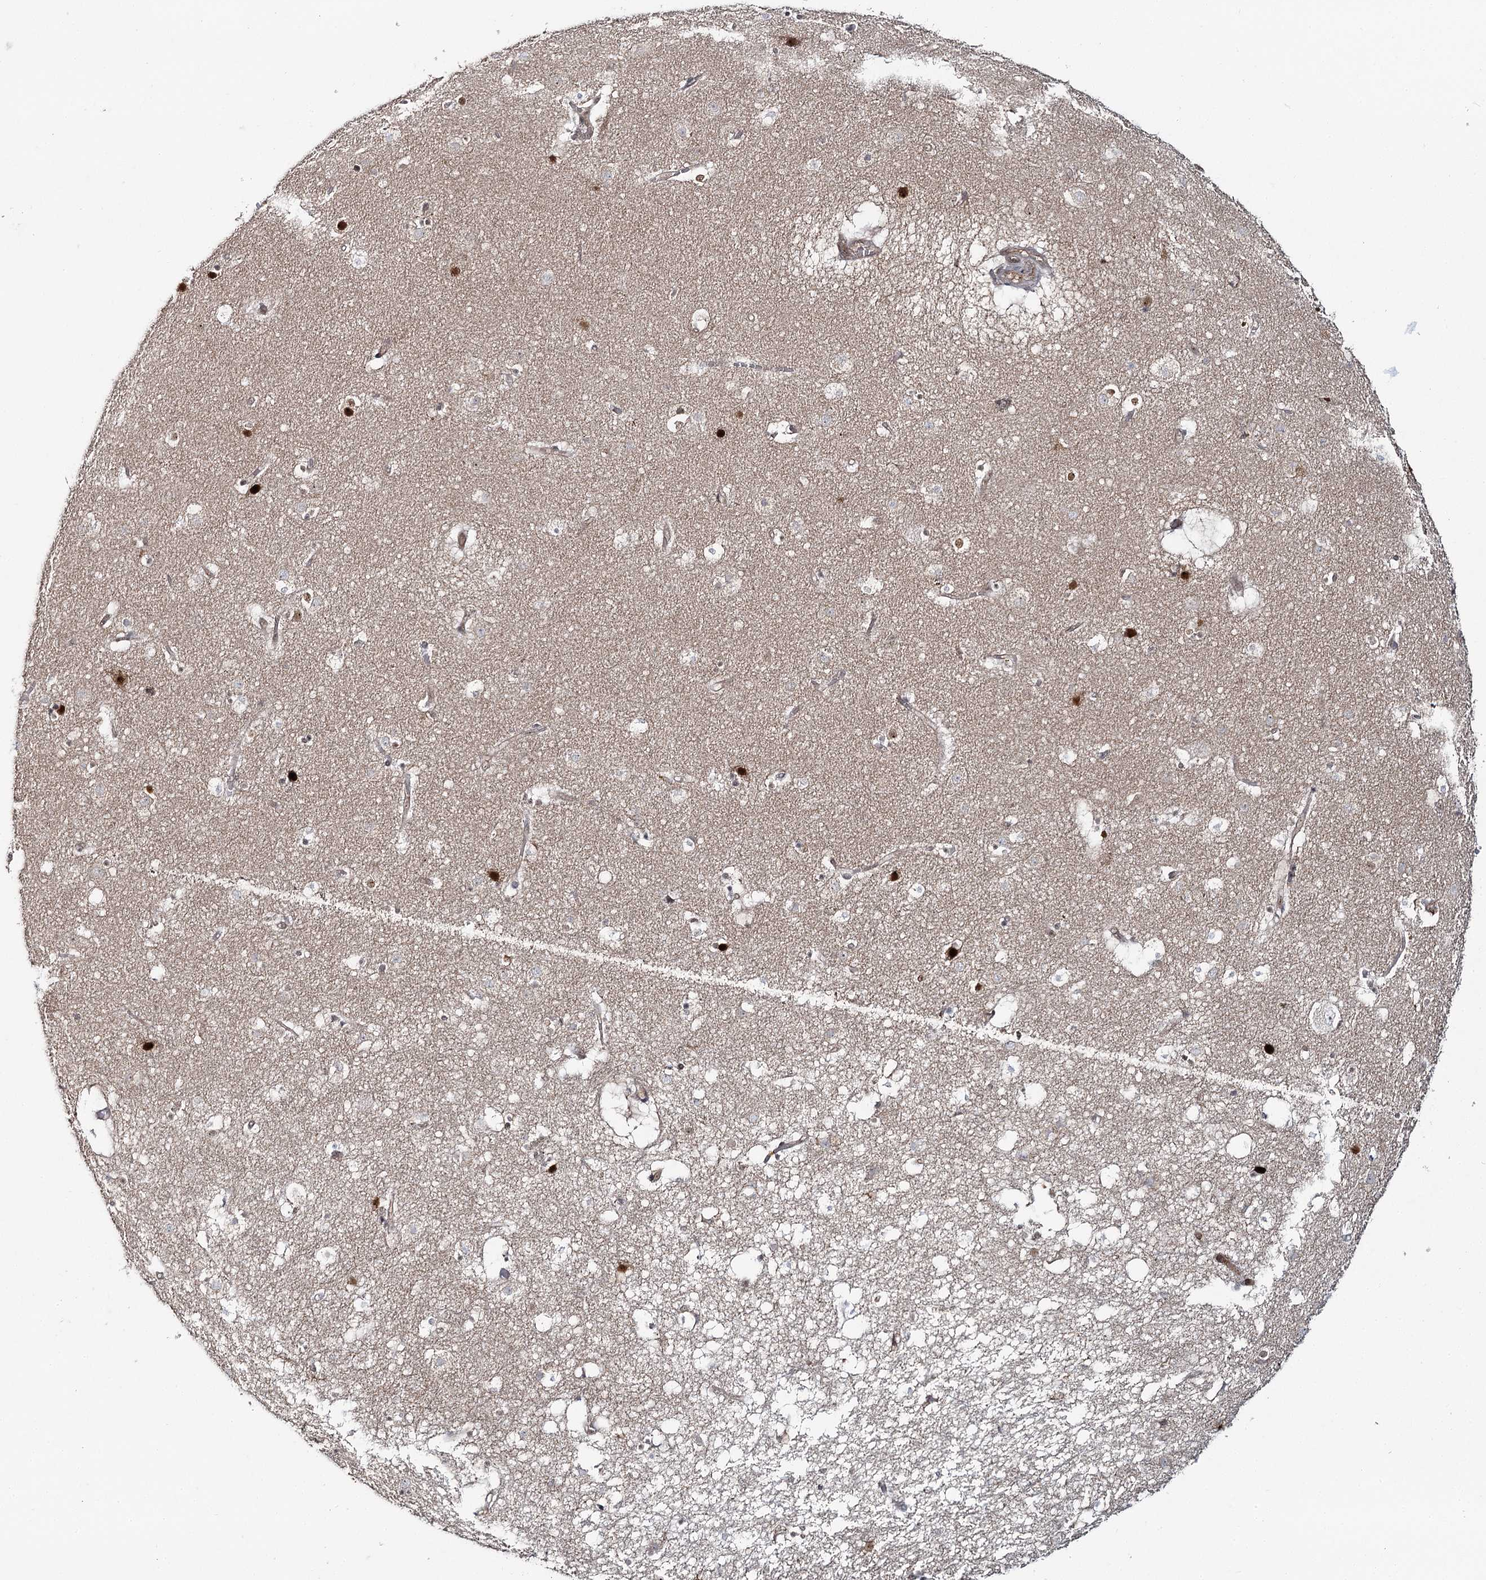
{"staining": {"intensity": "strong", "quantity": "<25%", "location": "nuclear"}, "tissue": "caudate", "cell_type": "Glial cells", "image_type": "normal", "snomed": [{"axis": "morphology", "description": "Normal tissue, NOS"}, {"axis": "topography", "description": "Lateral ventricle wall"}], "caption": "A micrograph showing strong nuclear staining in about <25% of glial cells in normal caudate, as visualized by brown immunohistochemical staining.", "gene": "FAM120B", "patient": {"sex": "male", "age": 70}}